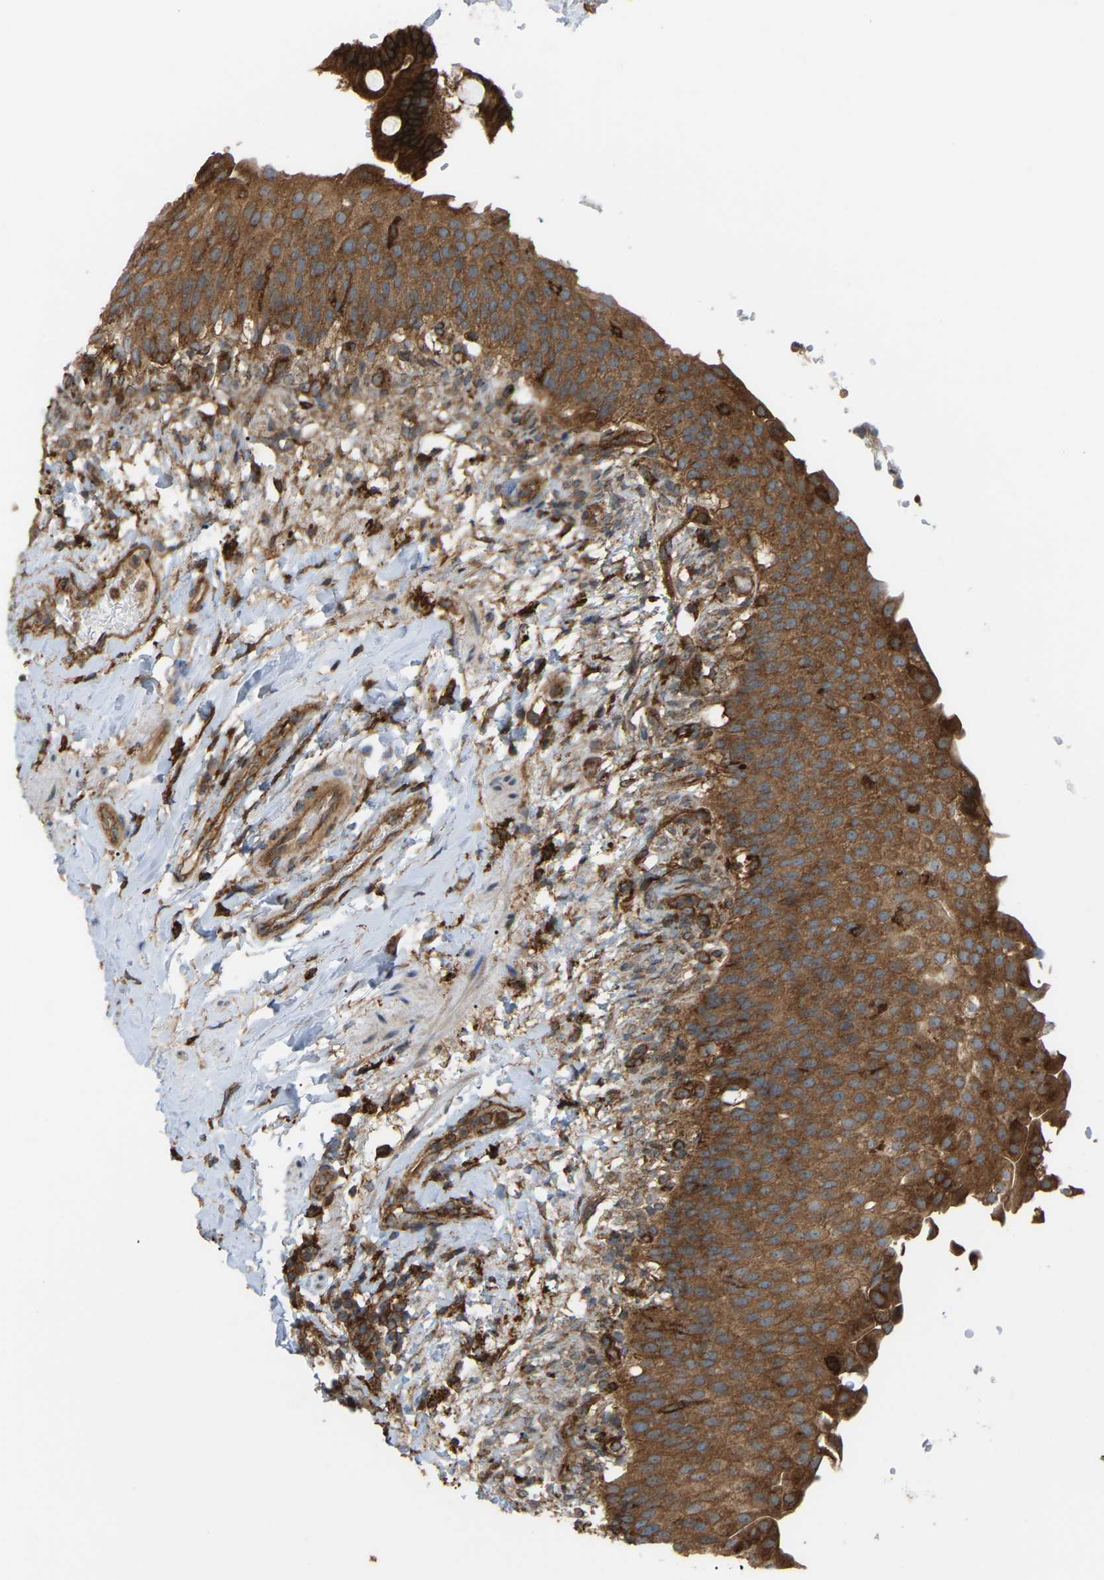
{"staining": {"intensity": "strong", "quantity": ">75%", "location": "cytoplasmic/membranous"}, "tissue": "urinary bladder", "cell_type": "Urothelial cells", "image_type": "normal", "snomed": [{"axis": "morphology", "description": "Normal tissue, NOS"}, {"axis": "topography", "description": "Urinary bladder"}], "caption": "DAB immunohistochemical staining of unremarkable urinary bladder exhibits strong cytoplasmic/membranous protein positivity in about >75% of urothelial cells.", "gene": "PICALM", "patient": {"sex": "female", "age": 60}}